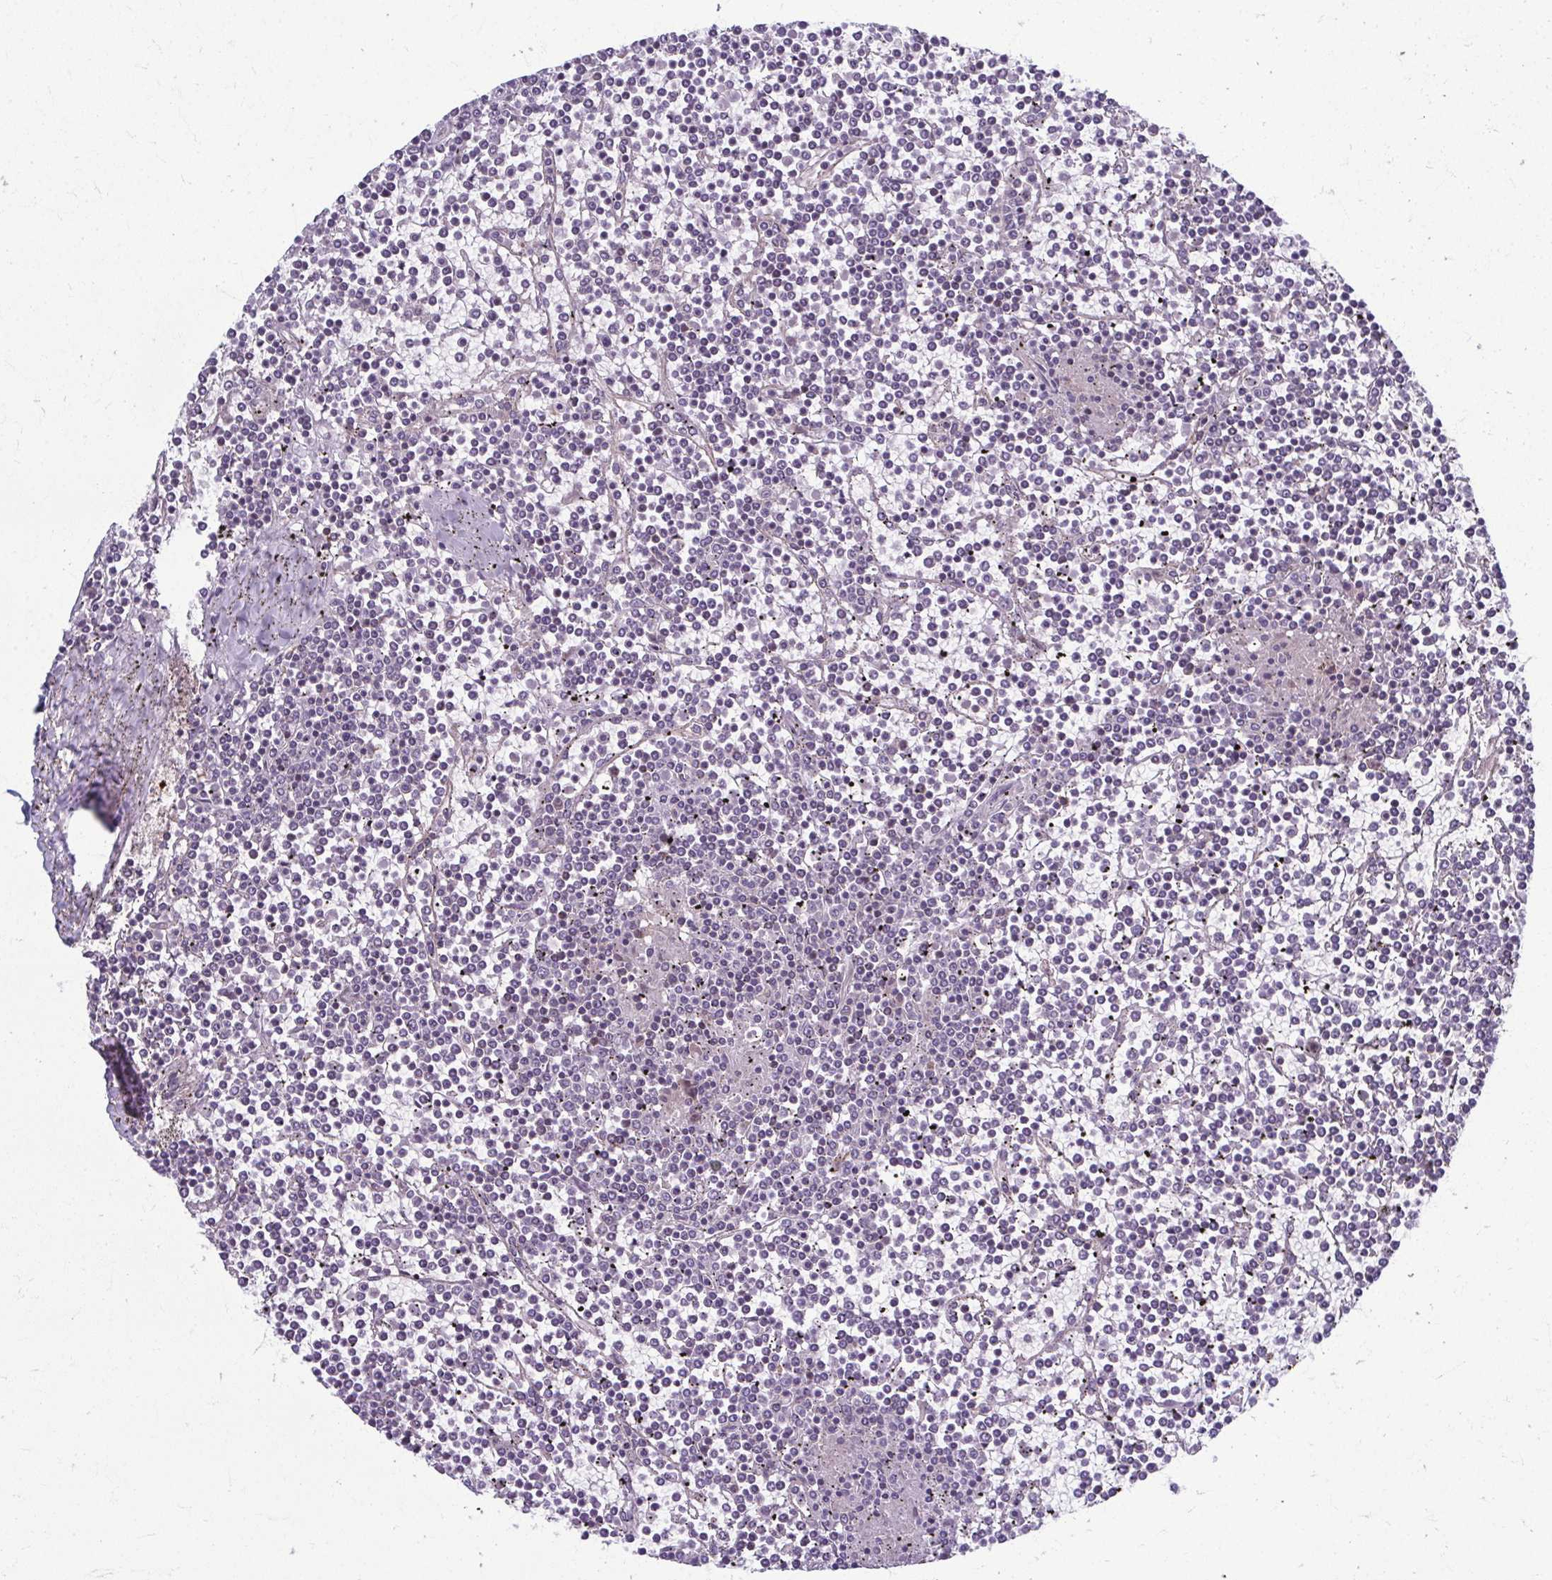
{"staining": {"intensity": "negative", "quantity": "none", "location": "none"}, "tissue": "lymphoma", "cell_type": "Tumor cells", "image_type": "cancer", "snomed": [{"axis": "morphology", "description": "Malignant lymphoma, non-Hodgkin's type, Low grade"}, {"axis": "topography", "description": "Spleen"}], "caption": "This is an IHC image of human lymphoma. There is no expression in tumor cells.", "gene": "EID2B", "patient": {"sex": "female", "age": 19}}